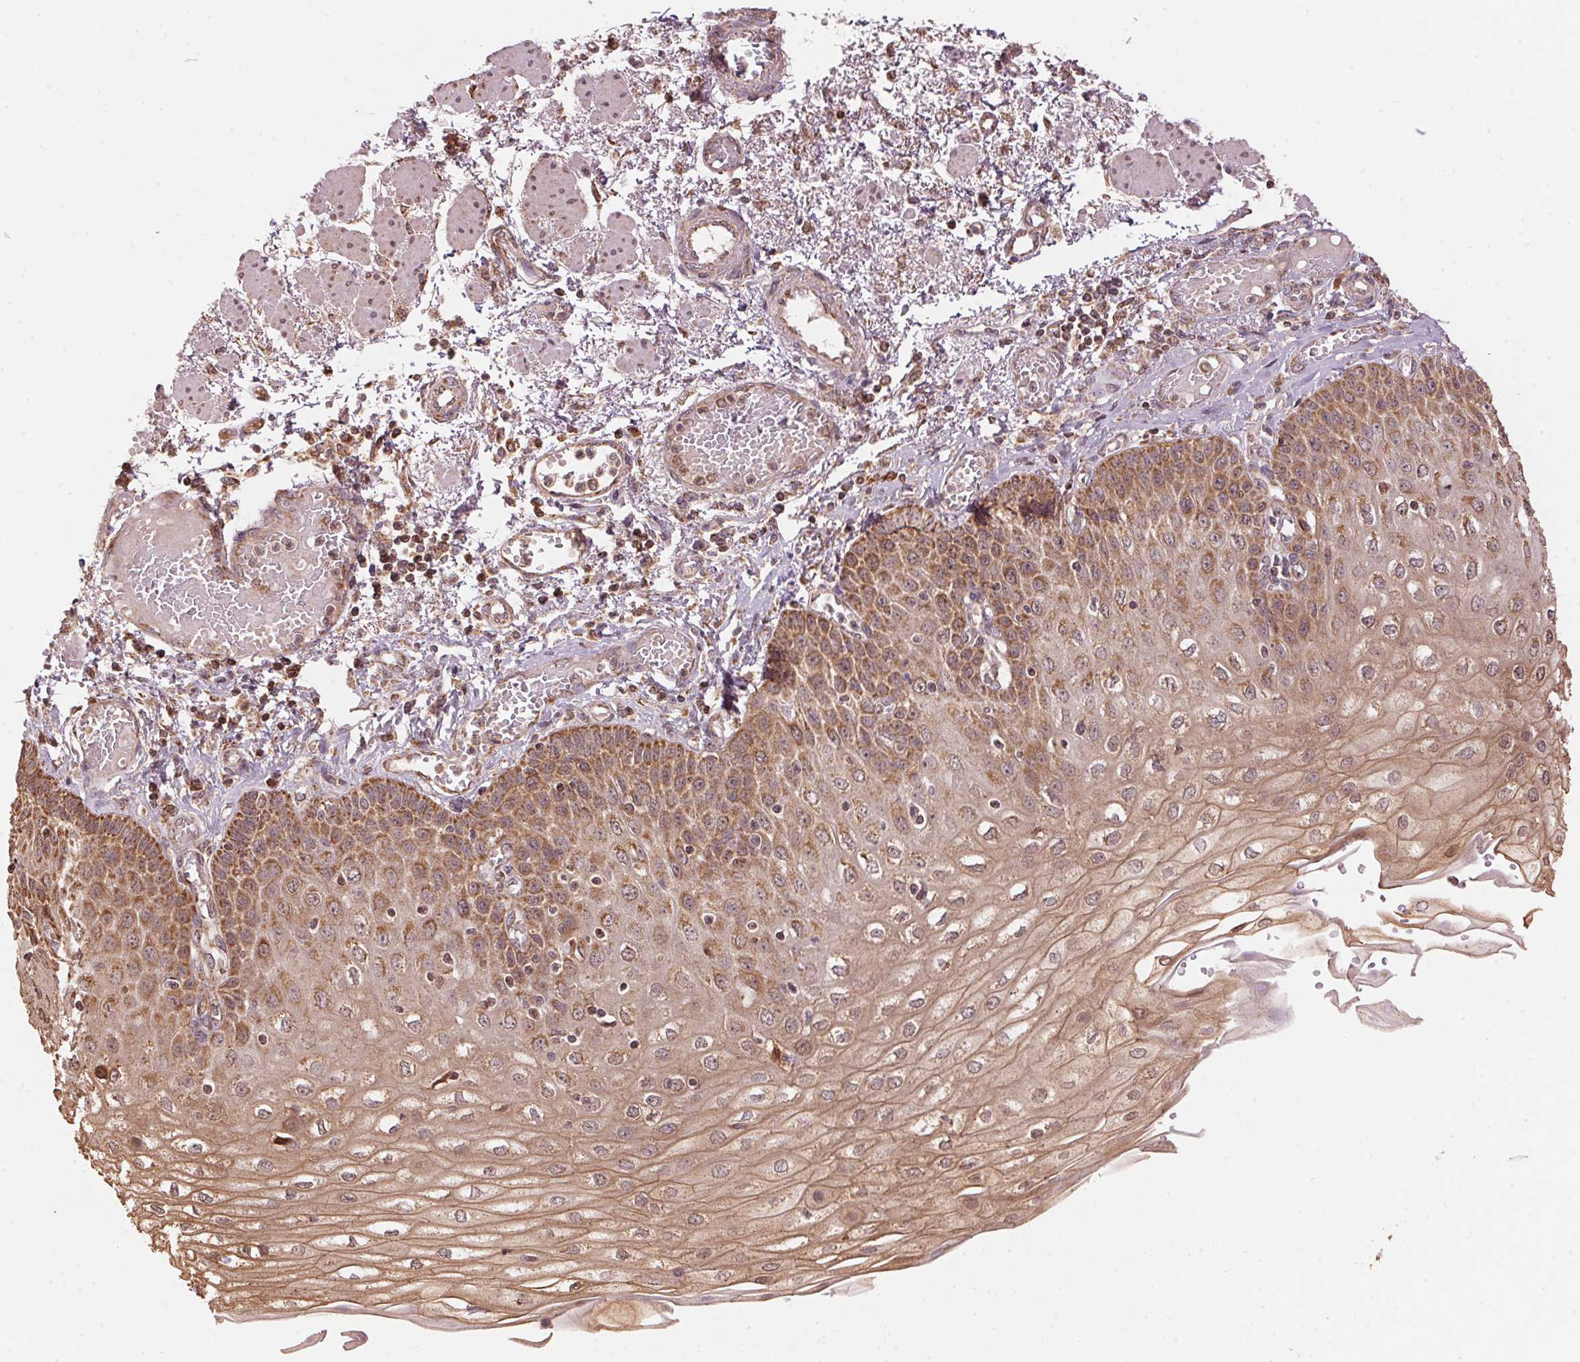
{"staining": {"intensity": "moderate", "quantity": ">75%", "location": "cytoplasmic/membranous"}, "tissue": "esophagus", "cell_type": "Squamous epithelial cells", "image_type": "normal", "snomed": [{"axis": "morphology", "description": "Normal tissue, NOS"}, {"axis": "morphology", "description": "Adenocarcinoma, NOS"}, {"axis": "topography", "description": "Esophagus"}], "caption": "Immunohistochemistry (IHC) of normal esophagus shows medium levels of moderate cytoplasmic/membranous staining in approximately >75% of squamous epithelial cells. The protein of interest is shown in brown color, while the nuclei are stained blue.", "gene": "ARHGAP6", "patient": {"sex": "male", "age": 81}}